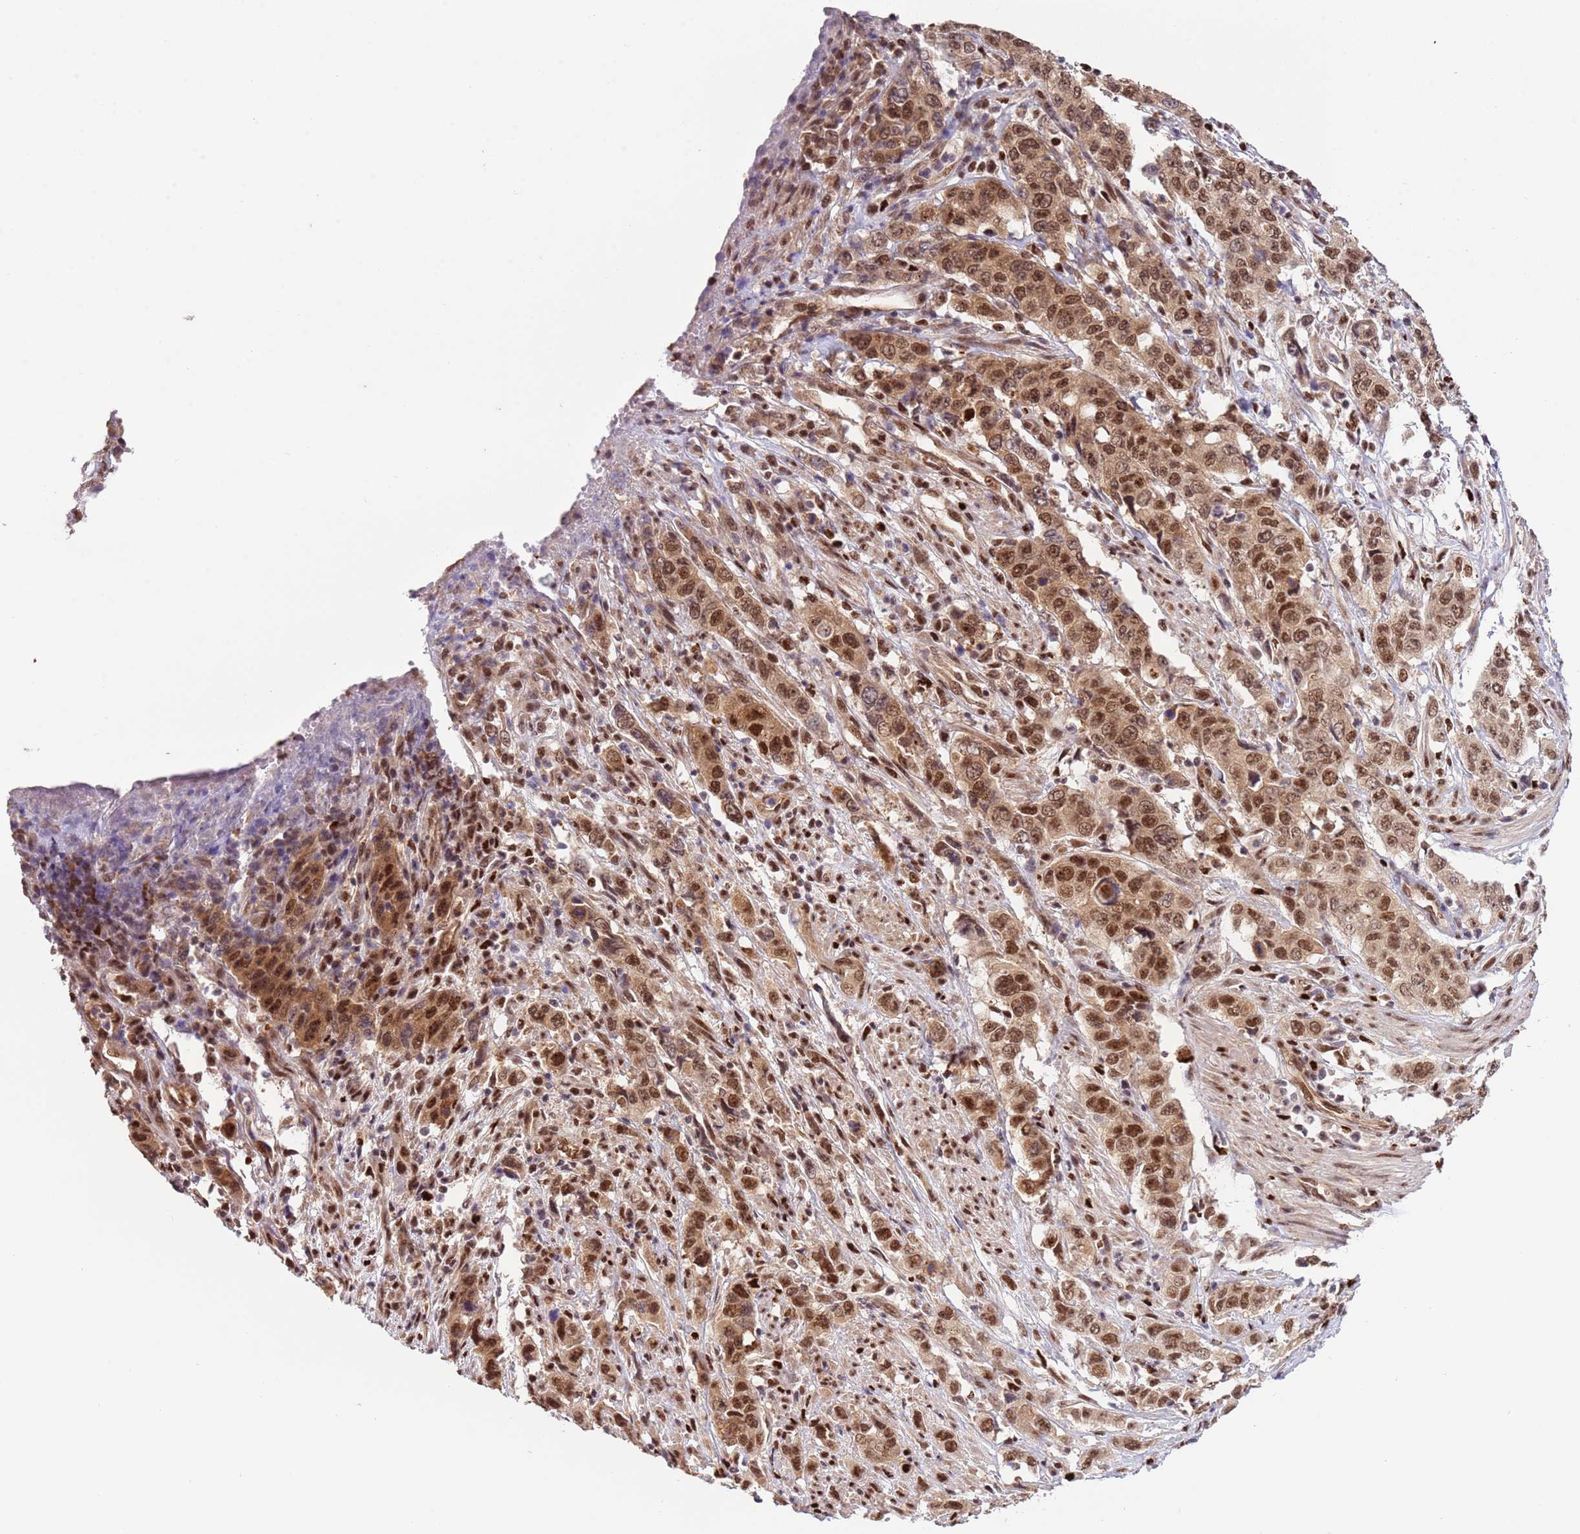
{"staining": {"intensity": "moderate", "quantity": ">75%", "location": "nuclear"}, "tissue": "stomach cancer", "cell_type": "Tumor cells", "image_type": "cancer", "snomed": [{"axis": "morphology", "description": "Adenocarcinoma, NOS"}, {"axis": "topography", "description": "Stomach, upper"}], "caption": "Stomach cancer stained for a protein (brown) shows moderate nuclear positive staining in about >75% of tumor cells.", "gene": "PRPF6", "patient": {"sex": "male", "age": 62}}